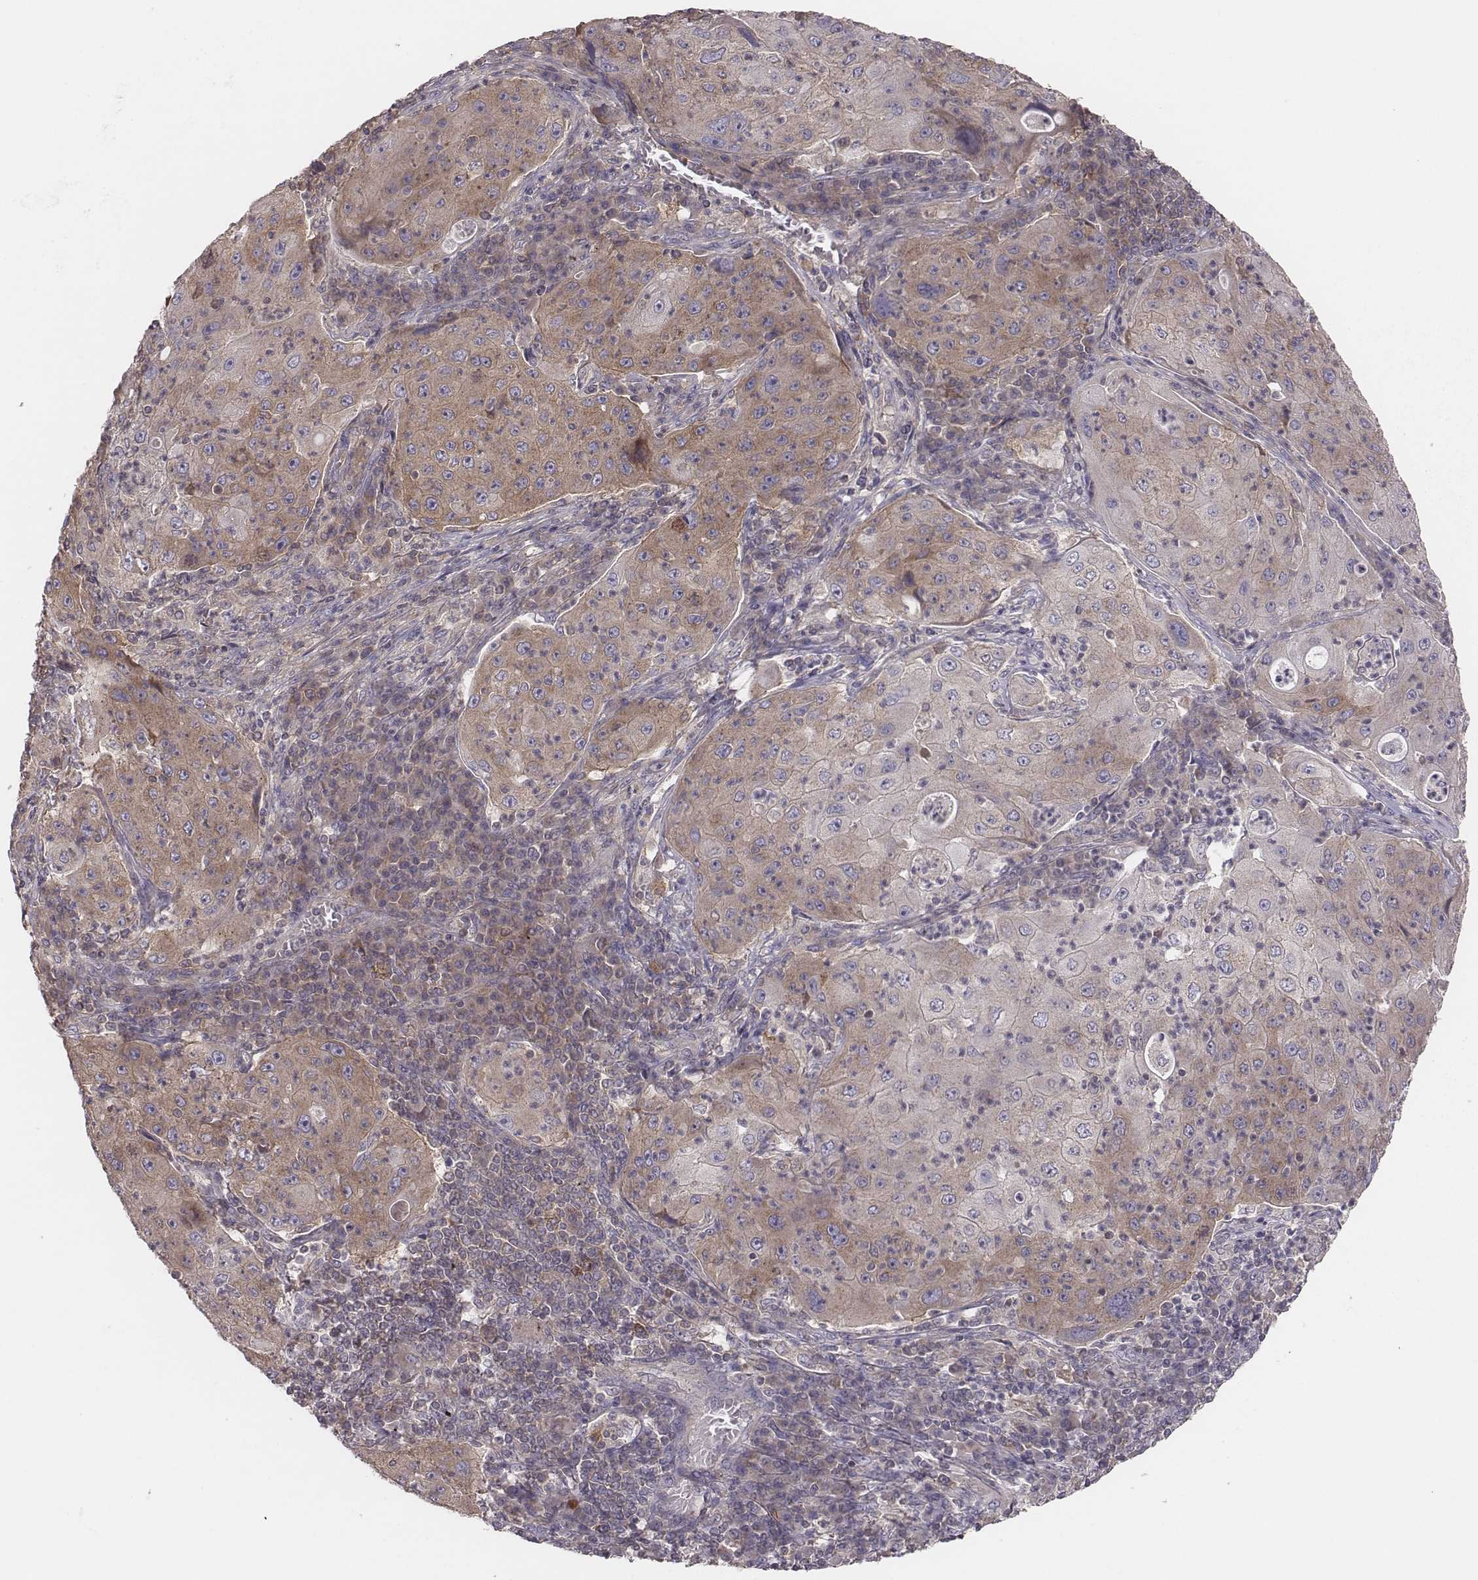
{"staining": {"intensity": "weak", "quantity": "25%-75%", "location": "cytoplasmic/membranous"}, "tissue": "lung cancer", "cell_type": "Tumor cells", "image_type": "cancer", "snomed": [{"axis": "morphology", "description": "Squamous cell carcinoma, NOS"}, {"axis": "topography", "description": "Lung"}], "caption": "Immunohistochemistry of human lung cancer displays low levels of weak cytoplasmic/membranous expression in about 25%-75% of tumor cells.", "gene": "CAD", "patient": {"sex": "female", "age": 59}}